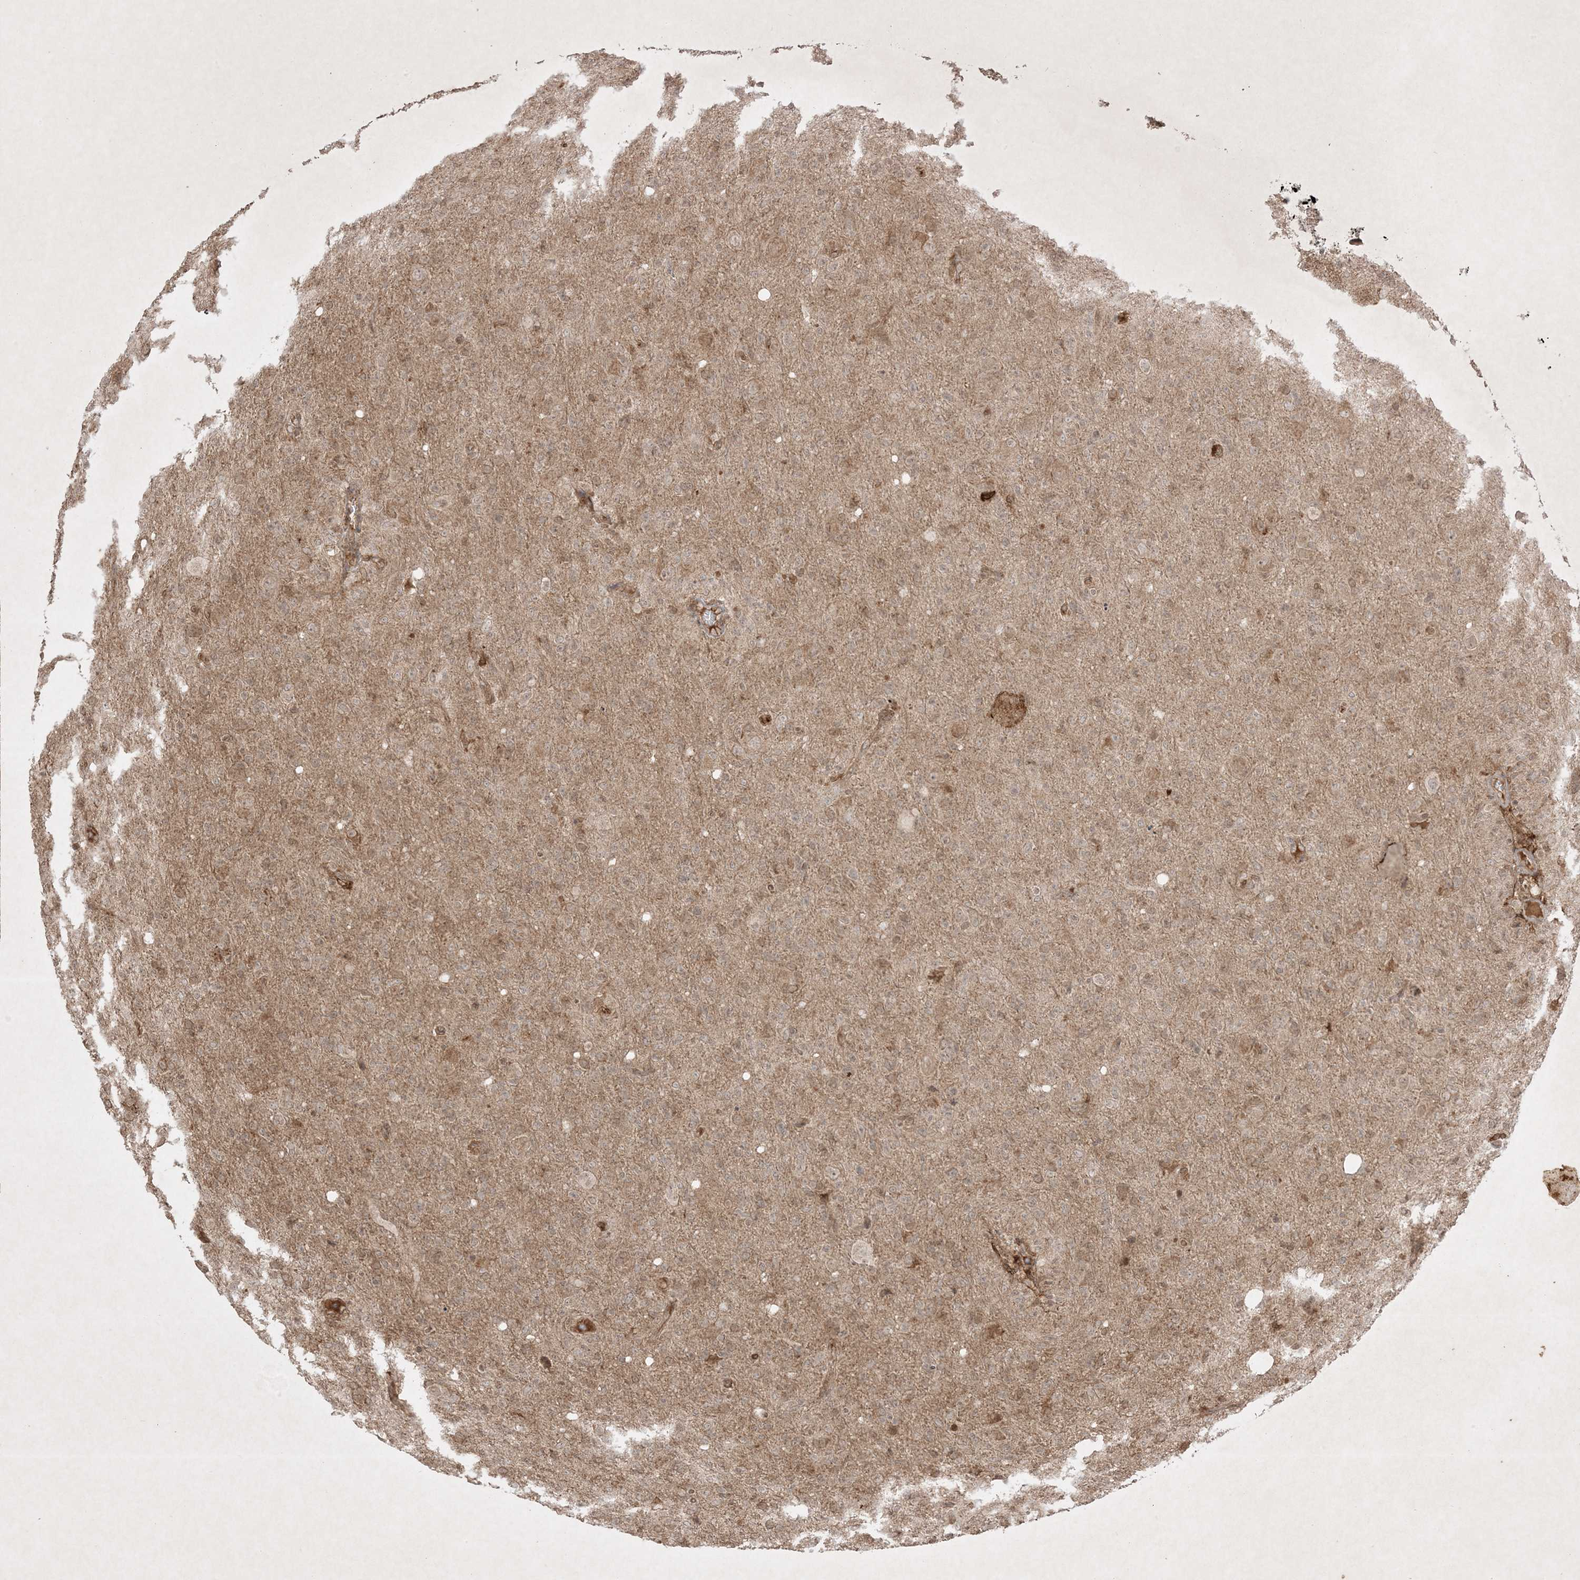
{"staining": {"intensity": "negative", "quantity": "none", "location": "none"}, "tissue": "glioma", "cell_type": "Tumor cells", "image_type": "cancer", "snomed": [{"axis": "morphology", "description": "Glioma, malignant, High grade"}, {"axis": "topography", "description": "Brain"}], "caption": "Immunohistochemical staining of human malignant high-grade glioma displays no significant expression in tumor cells.", "gene": "PTK6", "patient": {"sex": "female", "age": 57}}